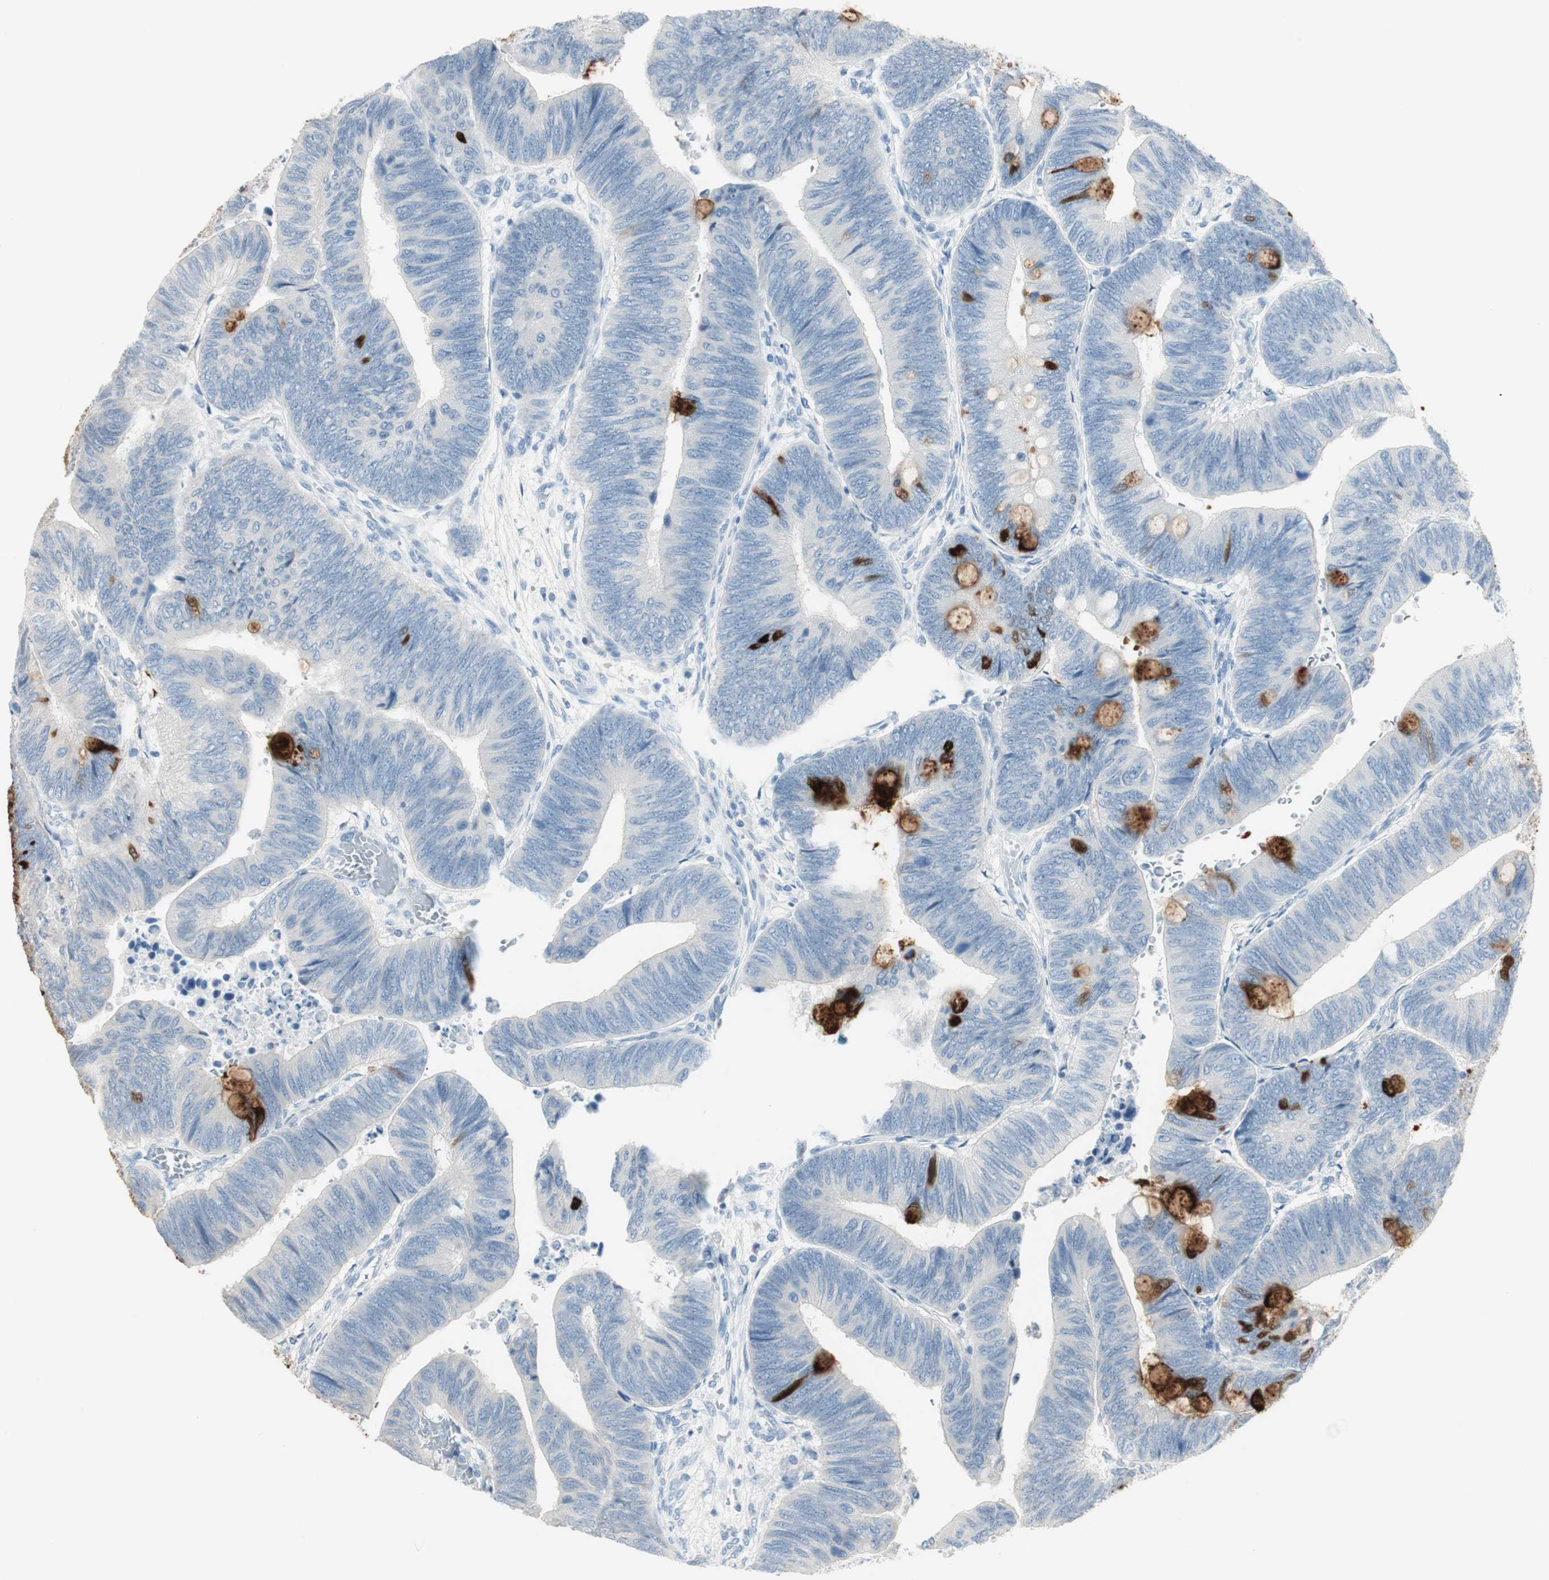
{"staining": {"intensity": "moderate", "quantity": "<25%", "location": "cytoplasmic/membranous"}, "tissue": "colorectal cancer", "cell_type": "Tumor cells", "image_type": "cancer", "snomed": [{"axis": "morphology", "description": "Normal tissue, NOS"}, {"axis": "morphology", "description": "Adenocarcinoma, NOS"}, {"axis": "topography", "description": "Rectum"}, {"axis": "topography", "description": "Peripheral nerve tissue"}], "caption": "This image exhibits IHC staining of human adenocarcinoma (colorectal), with low moderate cytoplasmic/membranous staining in approximately <25% of tumor cells.", "gene": "SPINK4", "patient": {"sex": "male", "age": 92}}